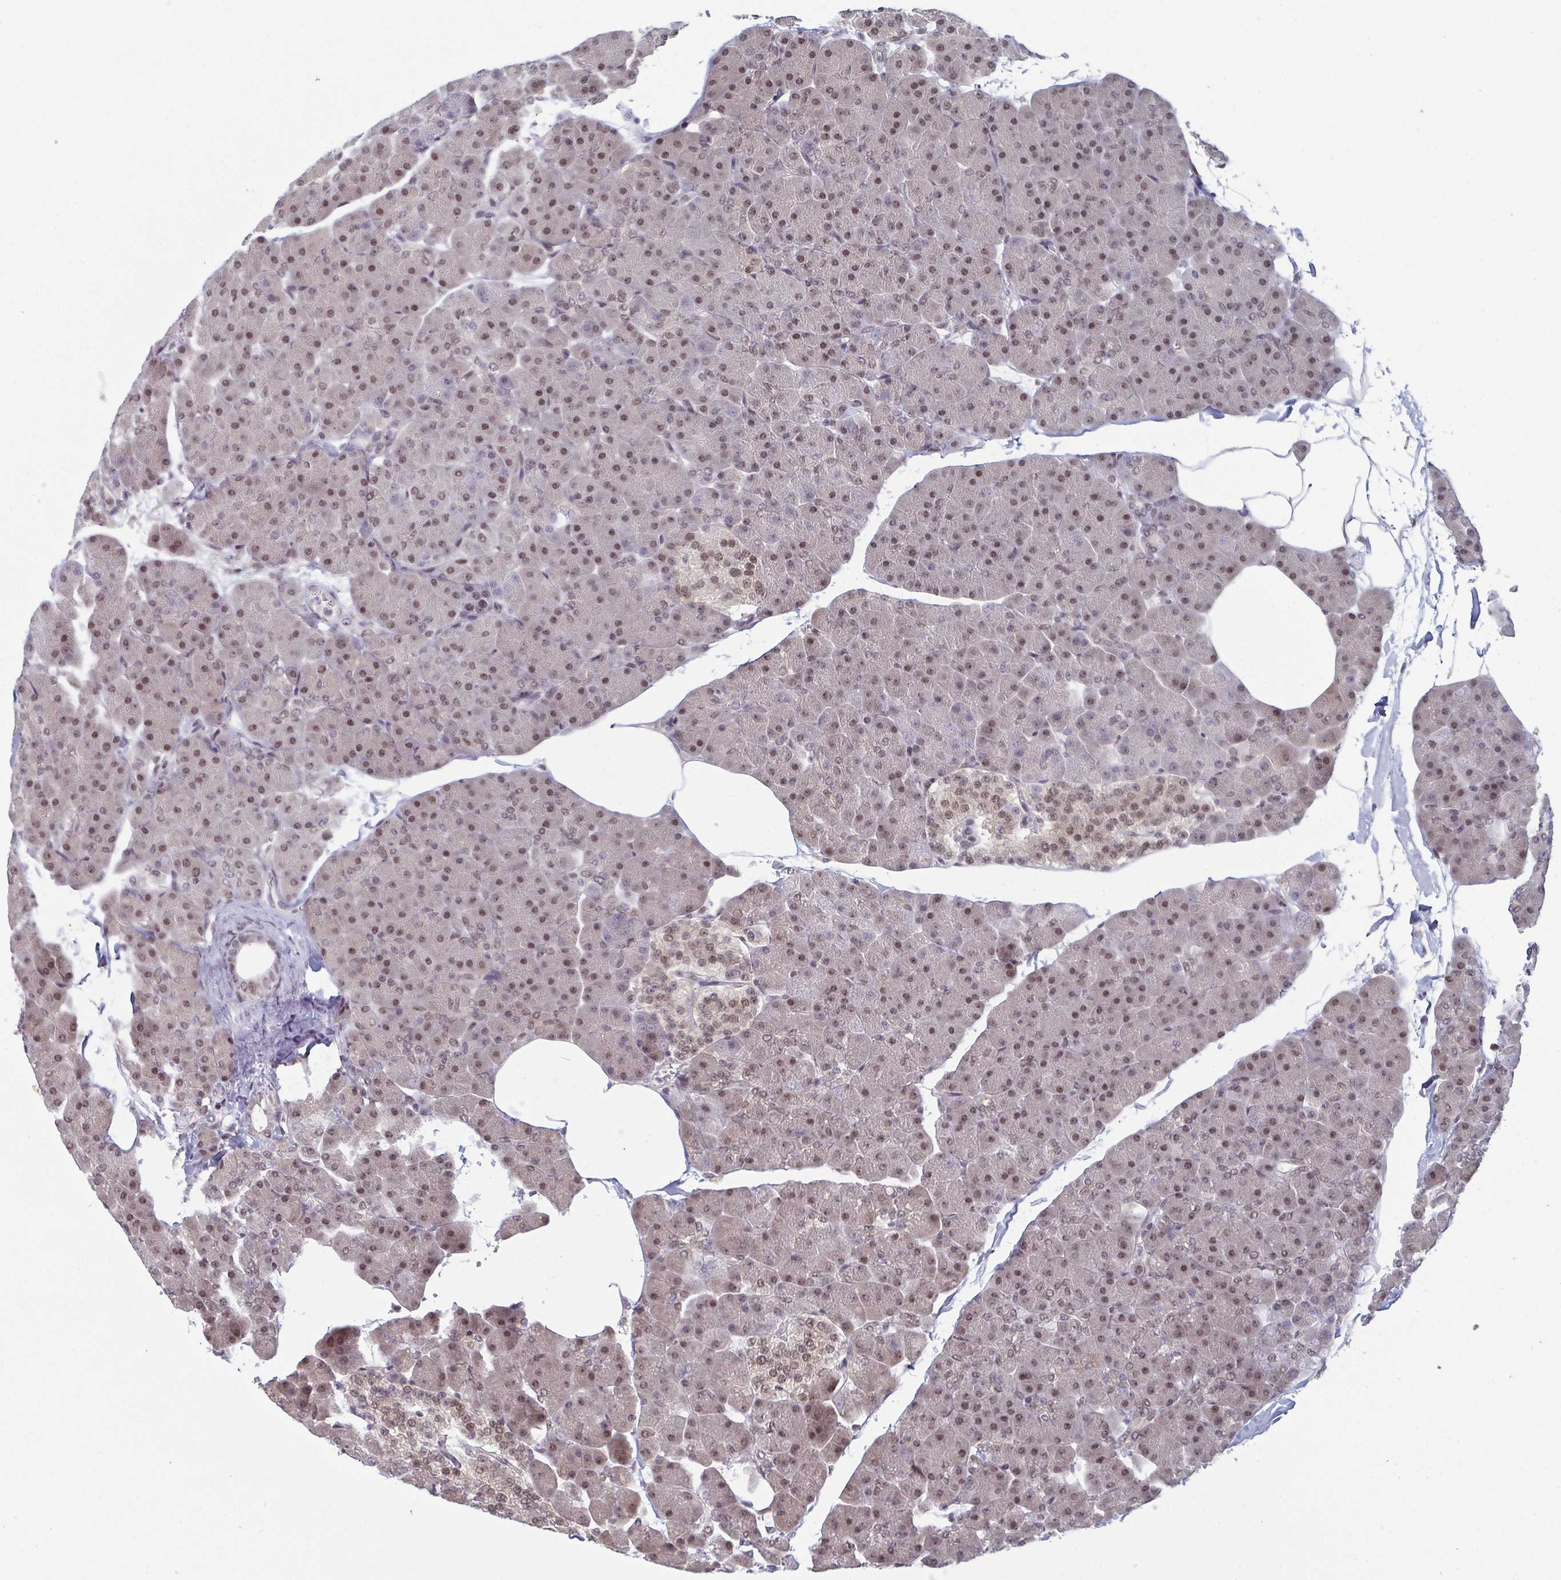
{"staining": {"intensity": "moderate", "quantity": ">75%", "location": "nuclear"}, "tissue": "pancreas", "cell_type": "Exocrine glandular cells", "image_type": "normal", "snomed": [{"axis": "morphology", "description": "Normal tissue, NOS"}, {"axis": "topography", "description": "Pancreas"}], "caption": "Protein expression analysis of unremarkable pancreas displays moderate nuclear expression in about >75% of exocrine glandular cells.", "gene": "ATF1", "patient": {"sex": "male", "age": 35}}